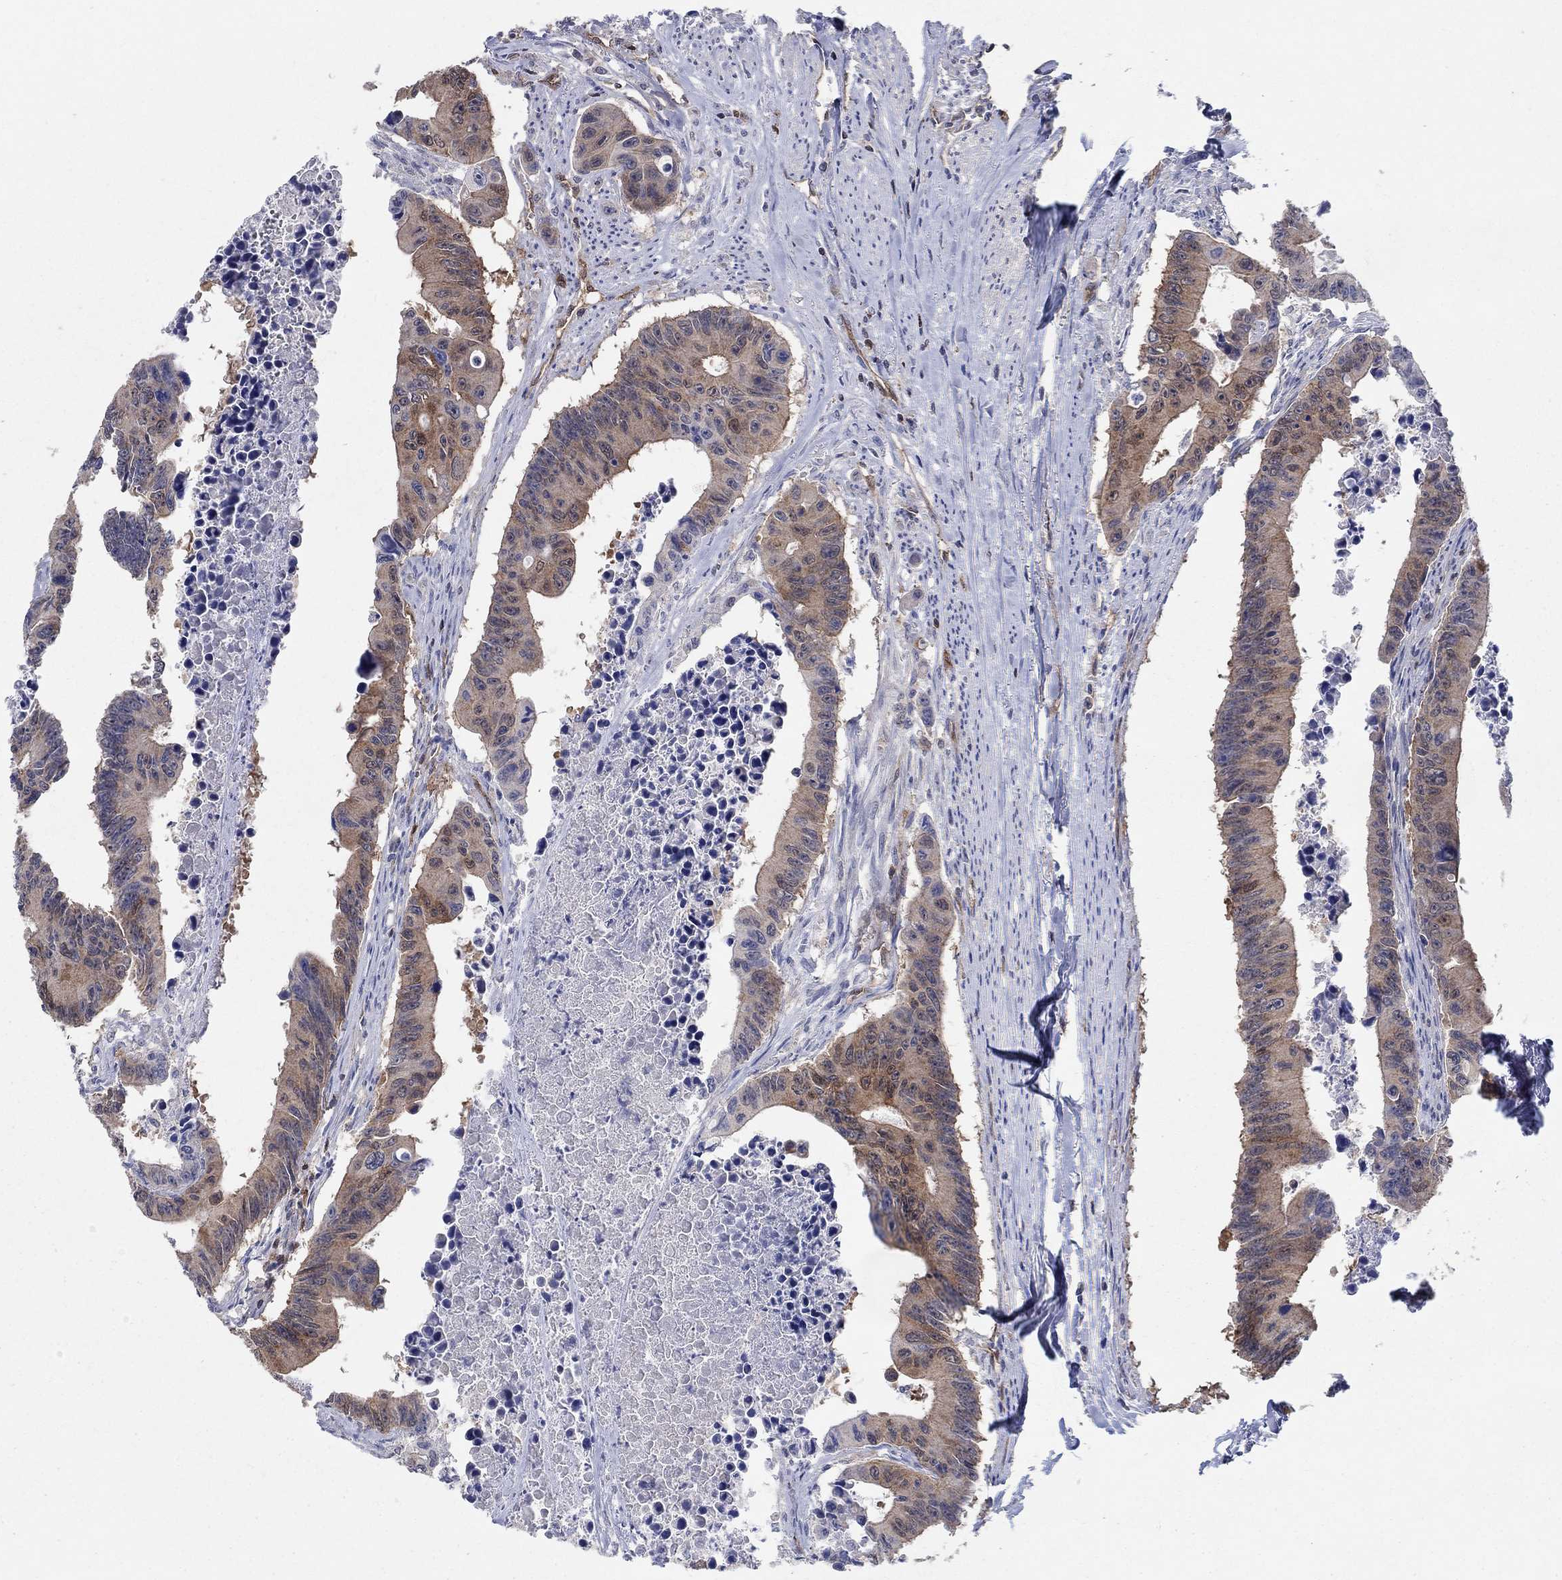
{"staining": {"intensity": "moderate", "quantity": "<25%", "location": "cytoplasmic/membranous"}, "tissue": "colorectal cancer", "cell_type": "Tumor cells", "image_type": "cancer", "snomed": [{"axis": "morphology", "description": "Adenocarcinoma, NOS"}, {"axis": "topography", "description": "Colon"}], "caption": "A low amount of moderate cytoplasmic/membranous expression is seen in approximately <25% of tumor cells in colorectal adenocarcinoma tissue.", "gene": "AGFG2", "patient": {"sex": "female", "age": 87}}